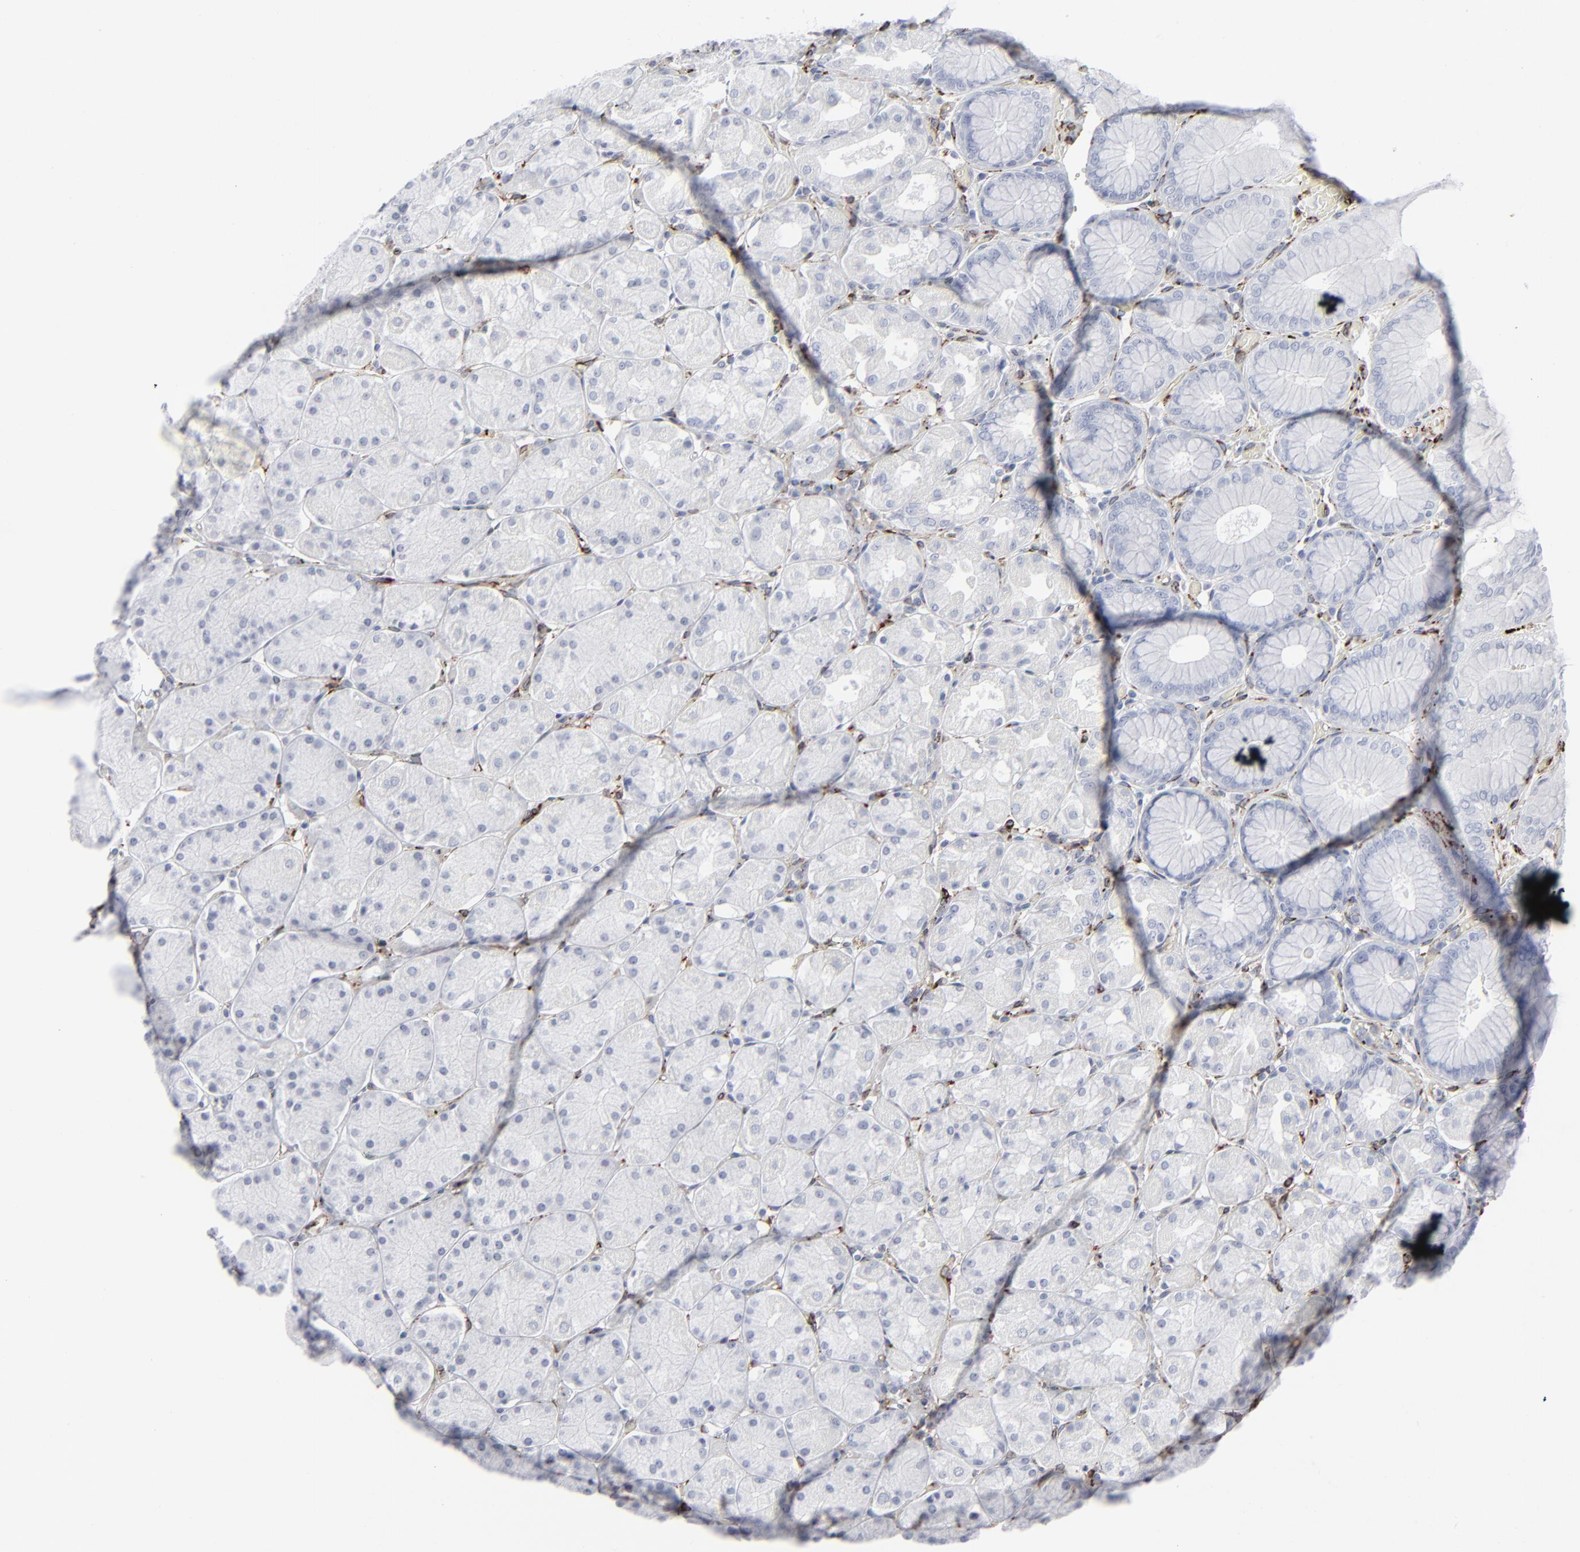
{"staining": {"intensity": "negative", "quantity": "none", "location": "none"}, "tissue": "stomach", "cell_type": "Glandular cells", "image_type": "normal", "snomed": [{"axis": "morphology", "description": "Normal tissue, NOS"}, {"axis": "topography", "description": "Stomach, upper"}, {"axis": "topography", "description": "Stomach"}], "caption": "An IHC histopathology image of benign stomach is shown. There is no staining in glandular cells of stomach.", "gene": "SPARC", "patient": {"sex": "male", "age": 76}}